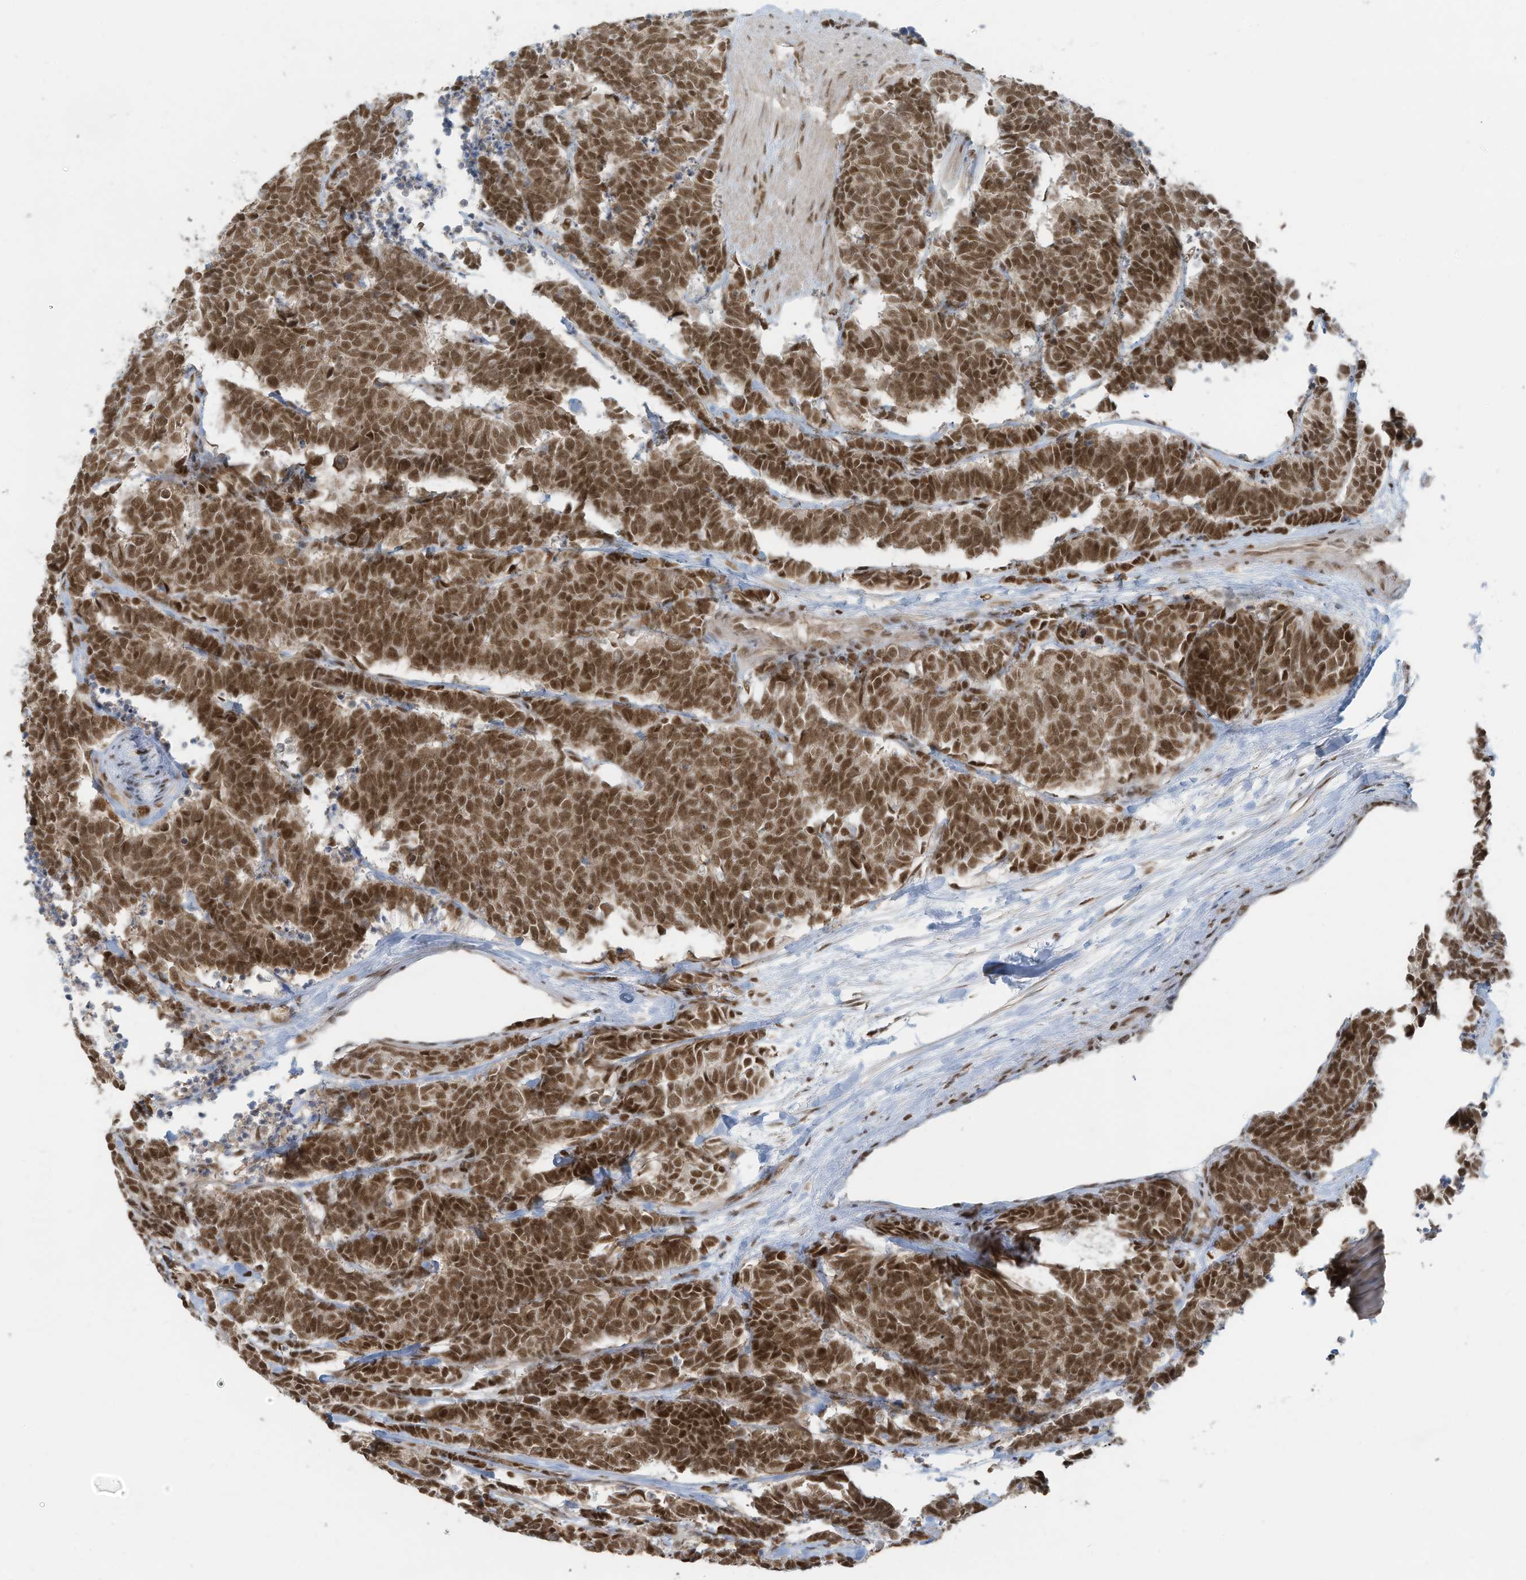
{"staining": {"intensity": "strong", "quantity": ">75%", "location": "nuclear"}, "tissue": "carcinoid", "cell_type": "Tumor cells", "image_type": "cancer", "snomed": [{"axis": "morphology", "description": "Carcinoma, NOS"}, {"axis": "morphology", "description": "Carcinoid, malignant, NOS"}, {"axis": "topography", "description": "Urinary bladder"}], "caption": "Human carcinoma stained with a protein marker demonstrates strong staining in tumor cells.", "gene": "DBR1", "patient": {"sex": "male", "age": 57}}